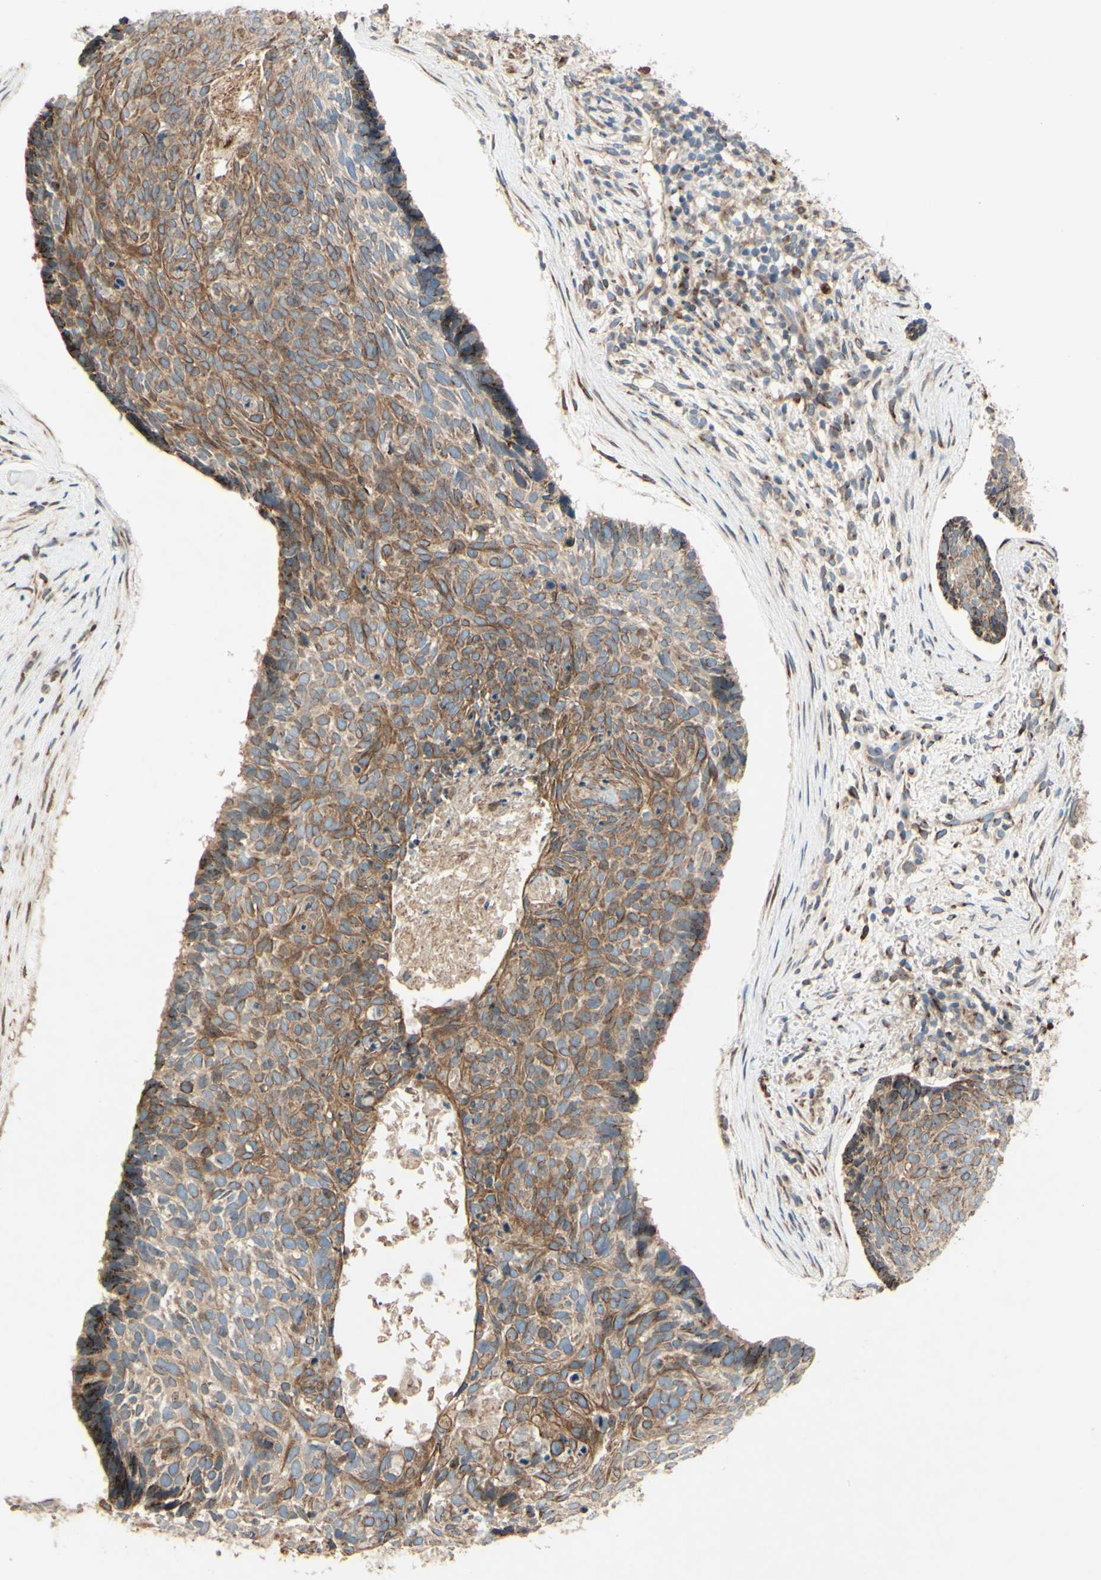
{"staining": {"intensity": "moderate", "quantity": ">75%", "location": "cytoplasmic/membranous,nuclear"}, "tissue": "skin cancer", "cell_type": "Tumor cells", "image_type": "cancer", "snomed": [{"axis": "morphology", "description": "Normal tissue, NOS"}, {"axis": "morphology", "description": "Basal cell carcinoma"}, {"axis": "topography", "description": "Skin"}], "caption": "This histopathology image exhibits immunohistochemistry staining of skin cancer, with medium moderate cytoplasmic/membranous and nuclear expression in about >75% of tumor cells.", "gene": "PTPRU", "patient": {"sex": "female", "age": 56}}